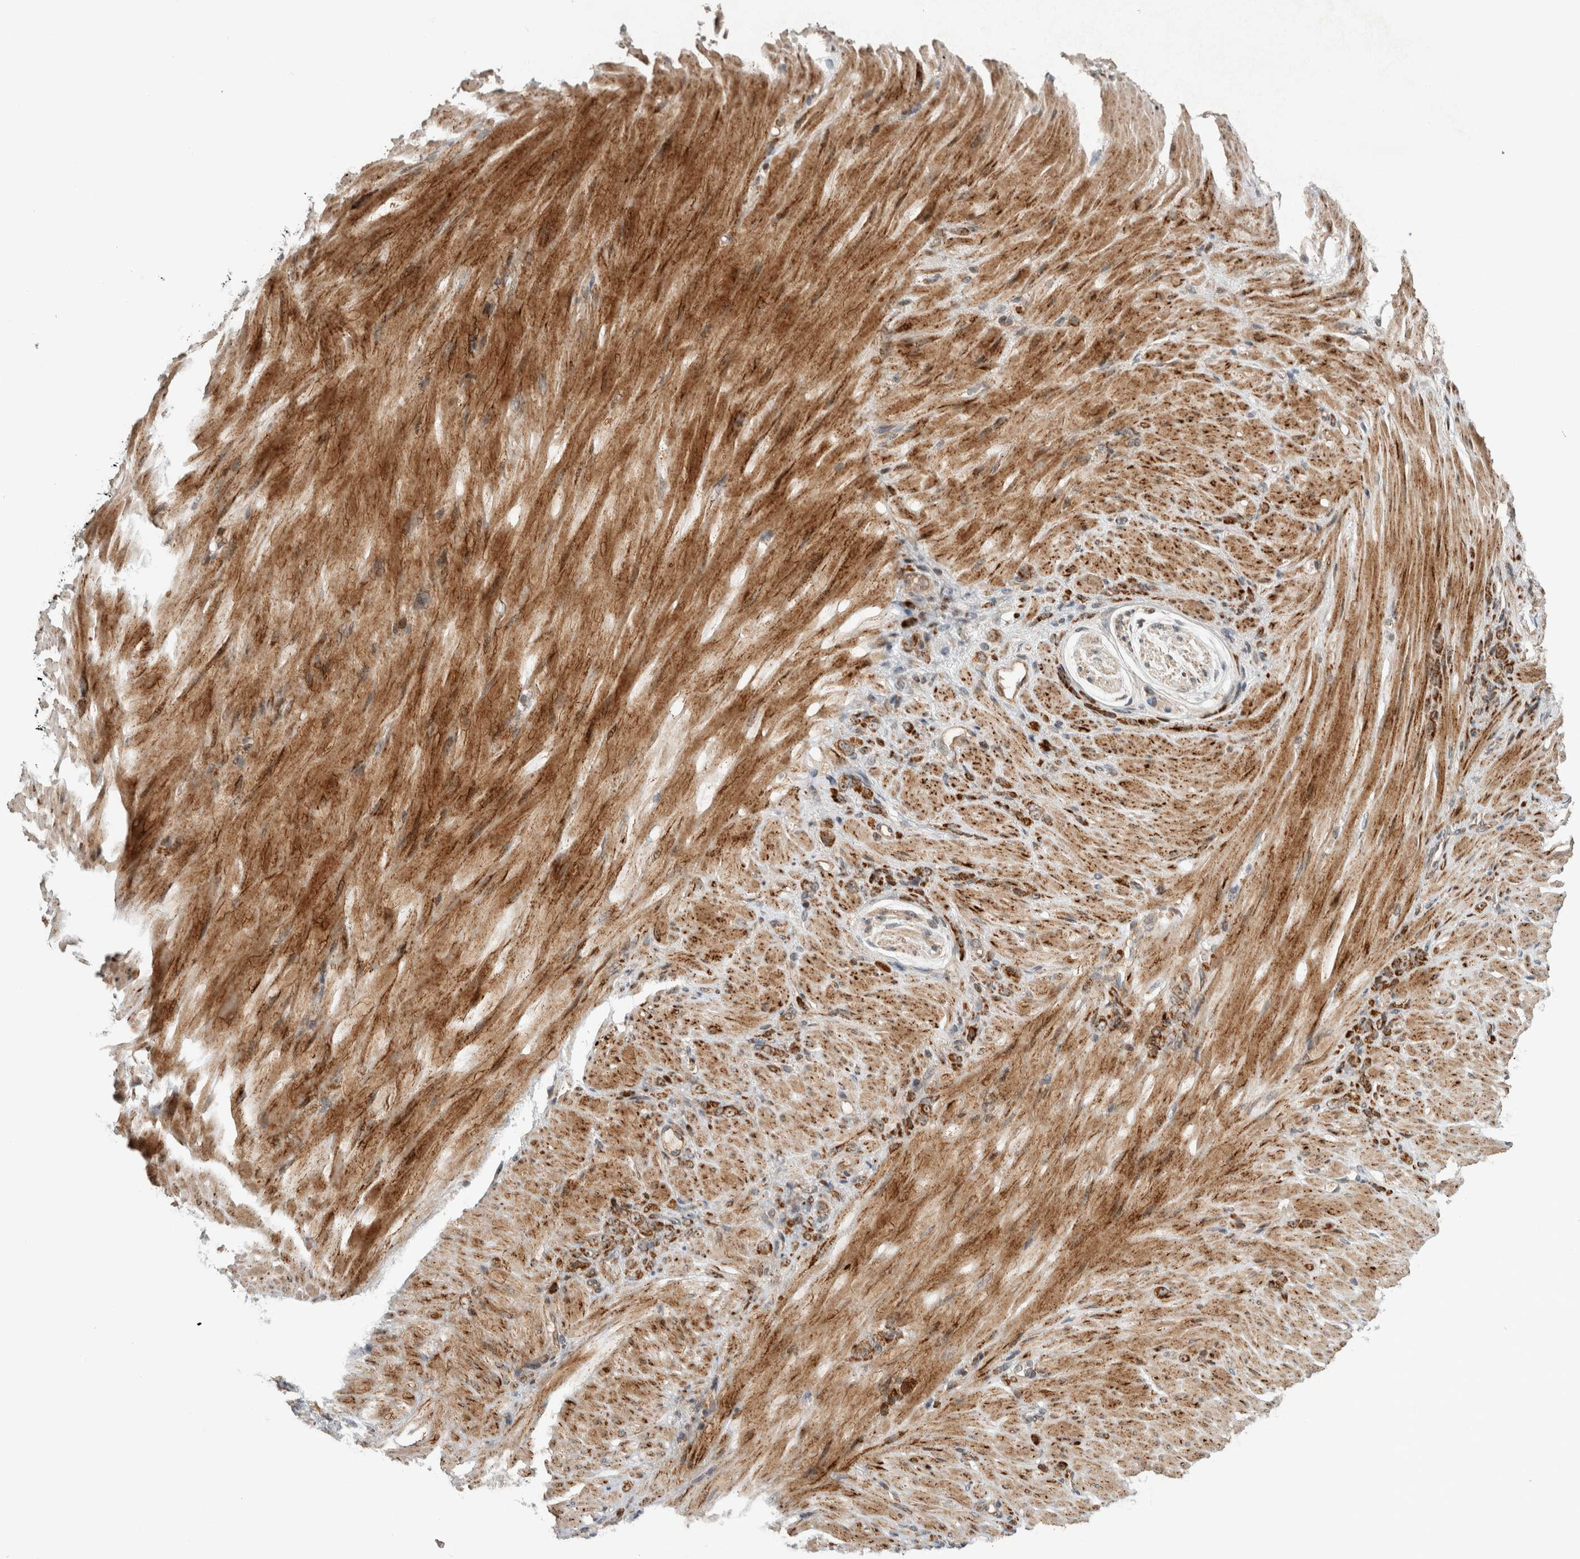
{"staining": {"intensity": "moderate", "quantity": ">75%", "location": "cytoplasmic/membranous,nuclear"}, "tissue": "stomach cancer", "cell_type": "Tumor cells", "image_type": "cancer", "snomed": [{"axis": "morphology", "description": "Normal tissue, NOS"}, {"axis": "morphology", "description": "Adenocarcinoma, NOS"}, {"axis": "topography", "description": "Stomach"}], "caption": "This micrograph demonstrates immunohistochemistry (IHC) staining of human stomach cancer (adenocarcinoma), with medium moderate cytoplasmic/membranous and nuclear expression in about >75% of tumor cells.", "gene": "INSRR", "patient": {"sex": "male", "age": 82}}